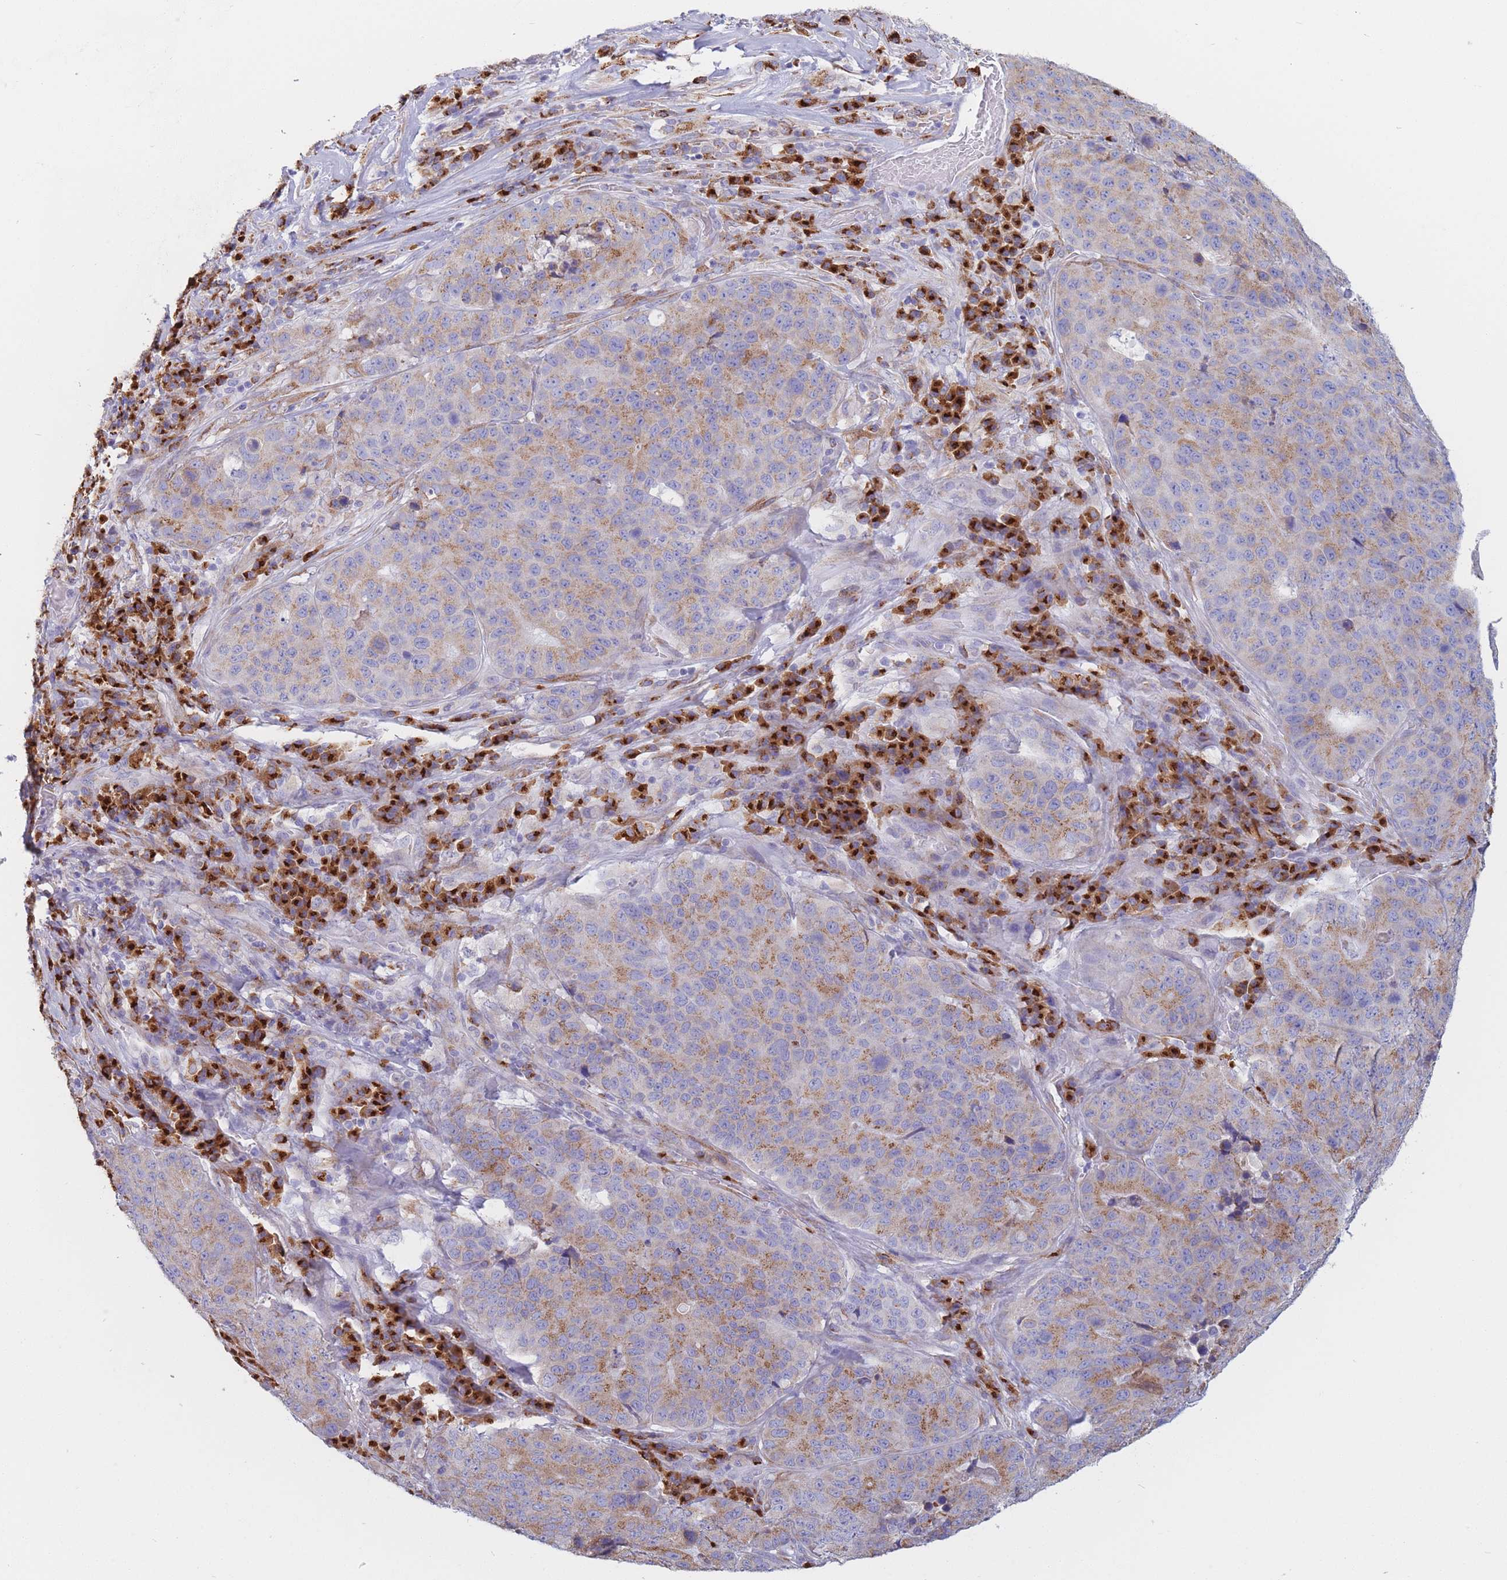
{"staining": {"intensity": "moderate", "quantity": ">75%", "location": "cytoplasmic/membranous"}, "tissue": "stomach cancer", "cell_type": "Tumor cells", "image_type": "cancer", "snomed": [{"axis": "morphology", "description": "Adenocarcinoma, NOS"}, {"axis": "topography", "description": "Stomach"}], "caption": "The histopathology image exhibits staining of stomach cancer (adenocarcinoma), revealing moderate cytoplasmic/membranous protein expression (brown color) within tumor cells.", "gene": "MRPL30", "patient": {"sex": "male", "age": 71}}